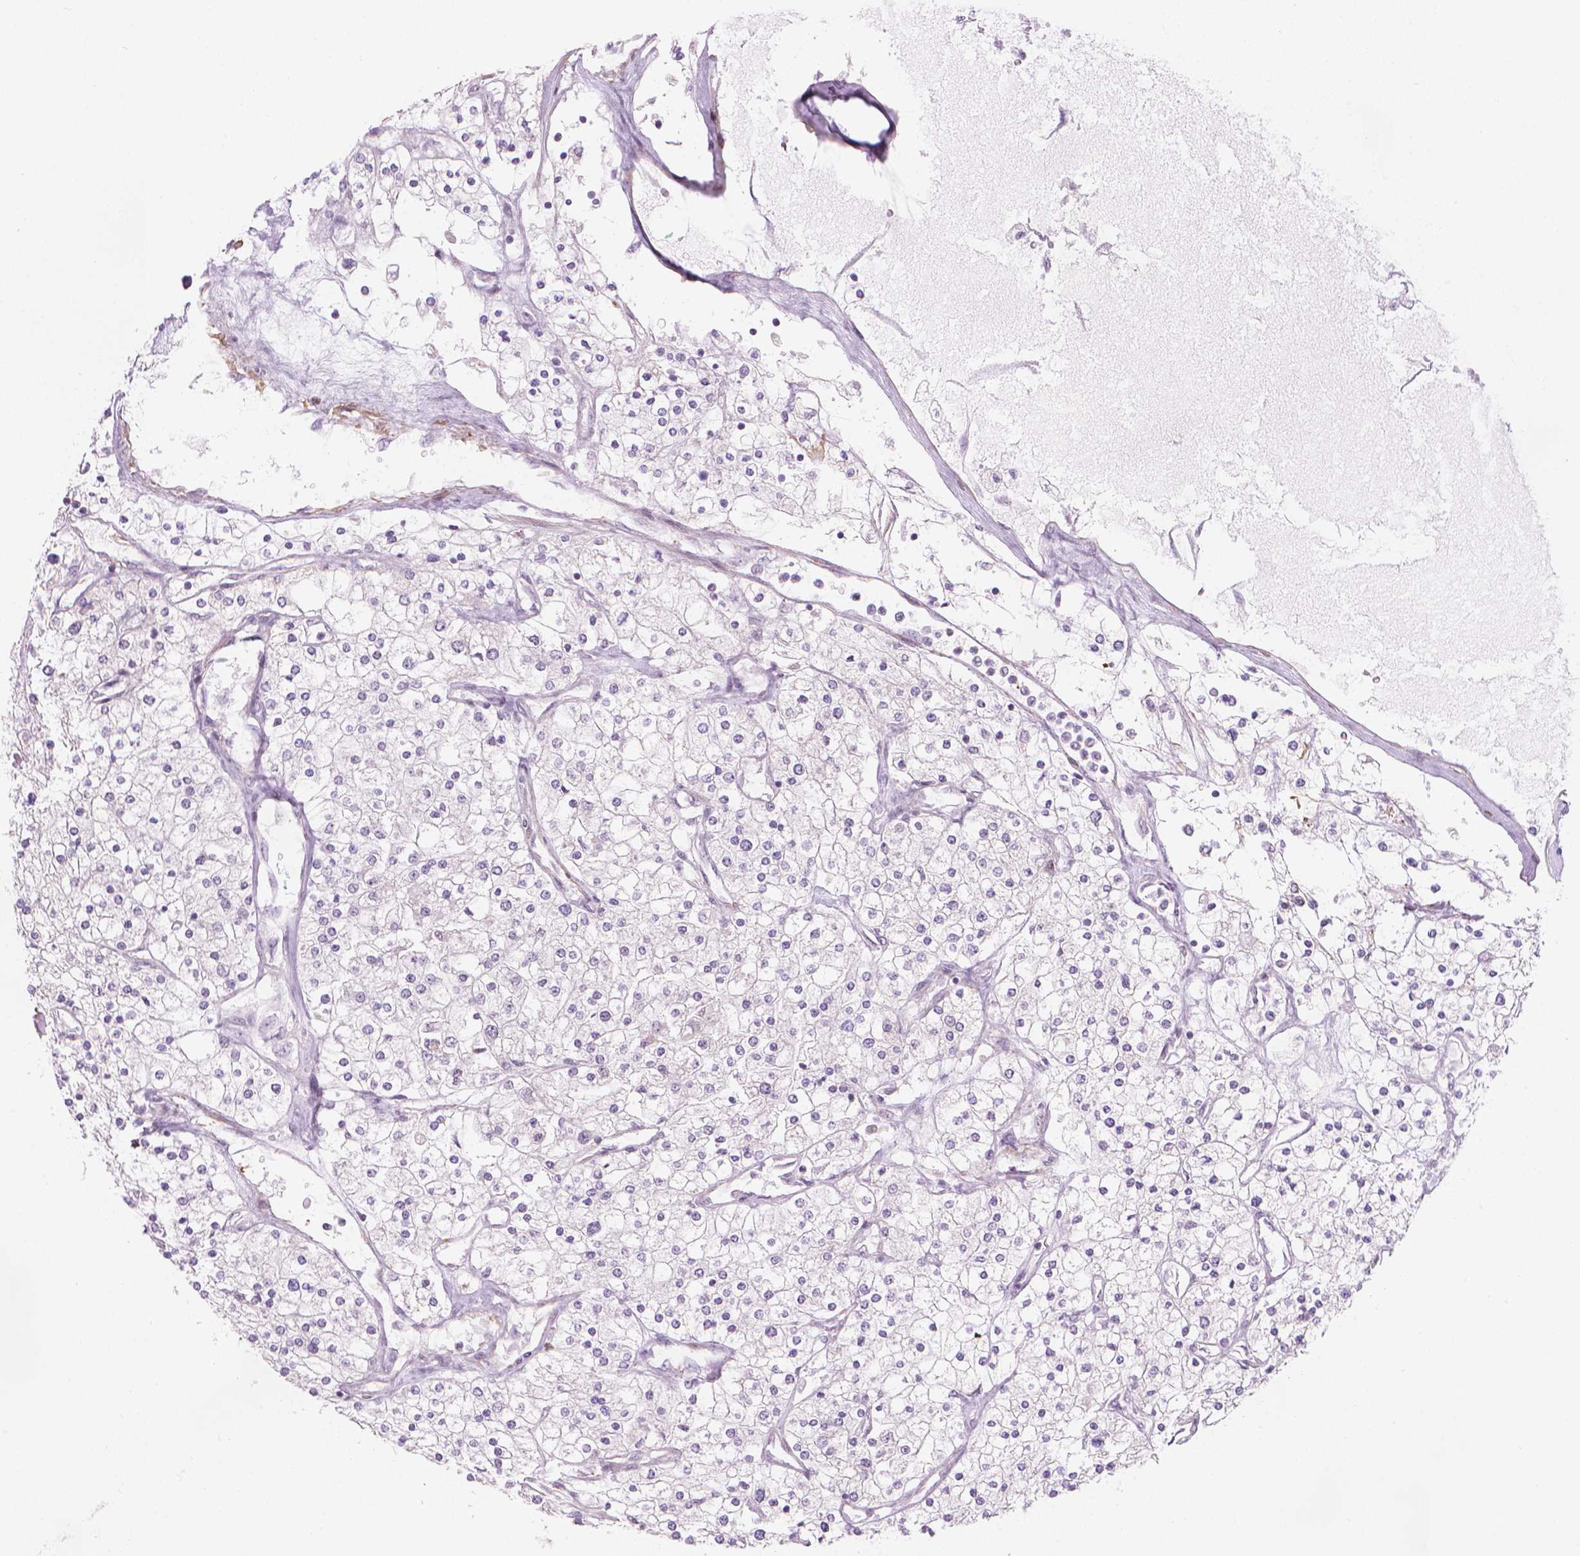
{"staining": {"intensity": "negative", "quantity": "none", "location": "none"}, "tissue": "renal cancer", "cell_type": "Tumor cells", "image_type": "cancer", "snomed": [{"axis": "morphology", "description": "Adenocarcinoma, NOS"}, {"axis": "topography", "description": "Kidney"}], "caption": "Renal cancer was stained to show a protein in brown. There is no significant staining in tumor cells.", "gene": "HOXD4", "patient": {"sex": "male", "age": 80}}